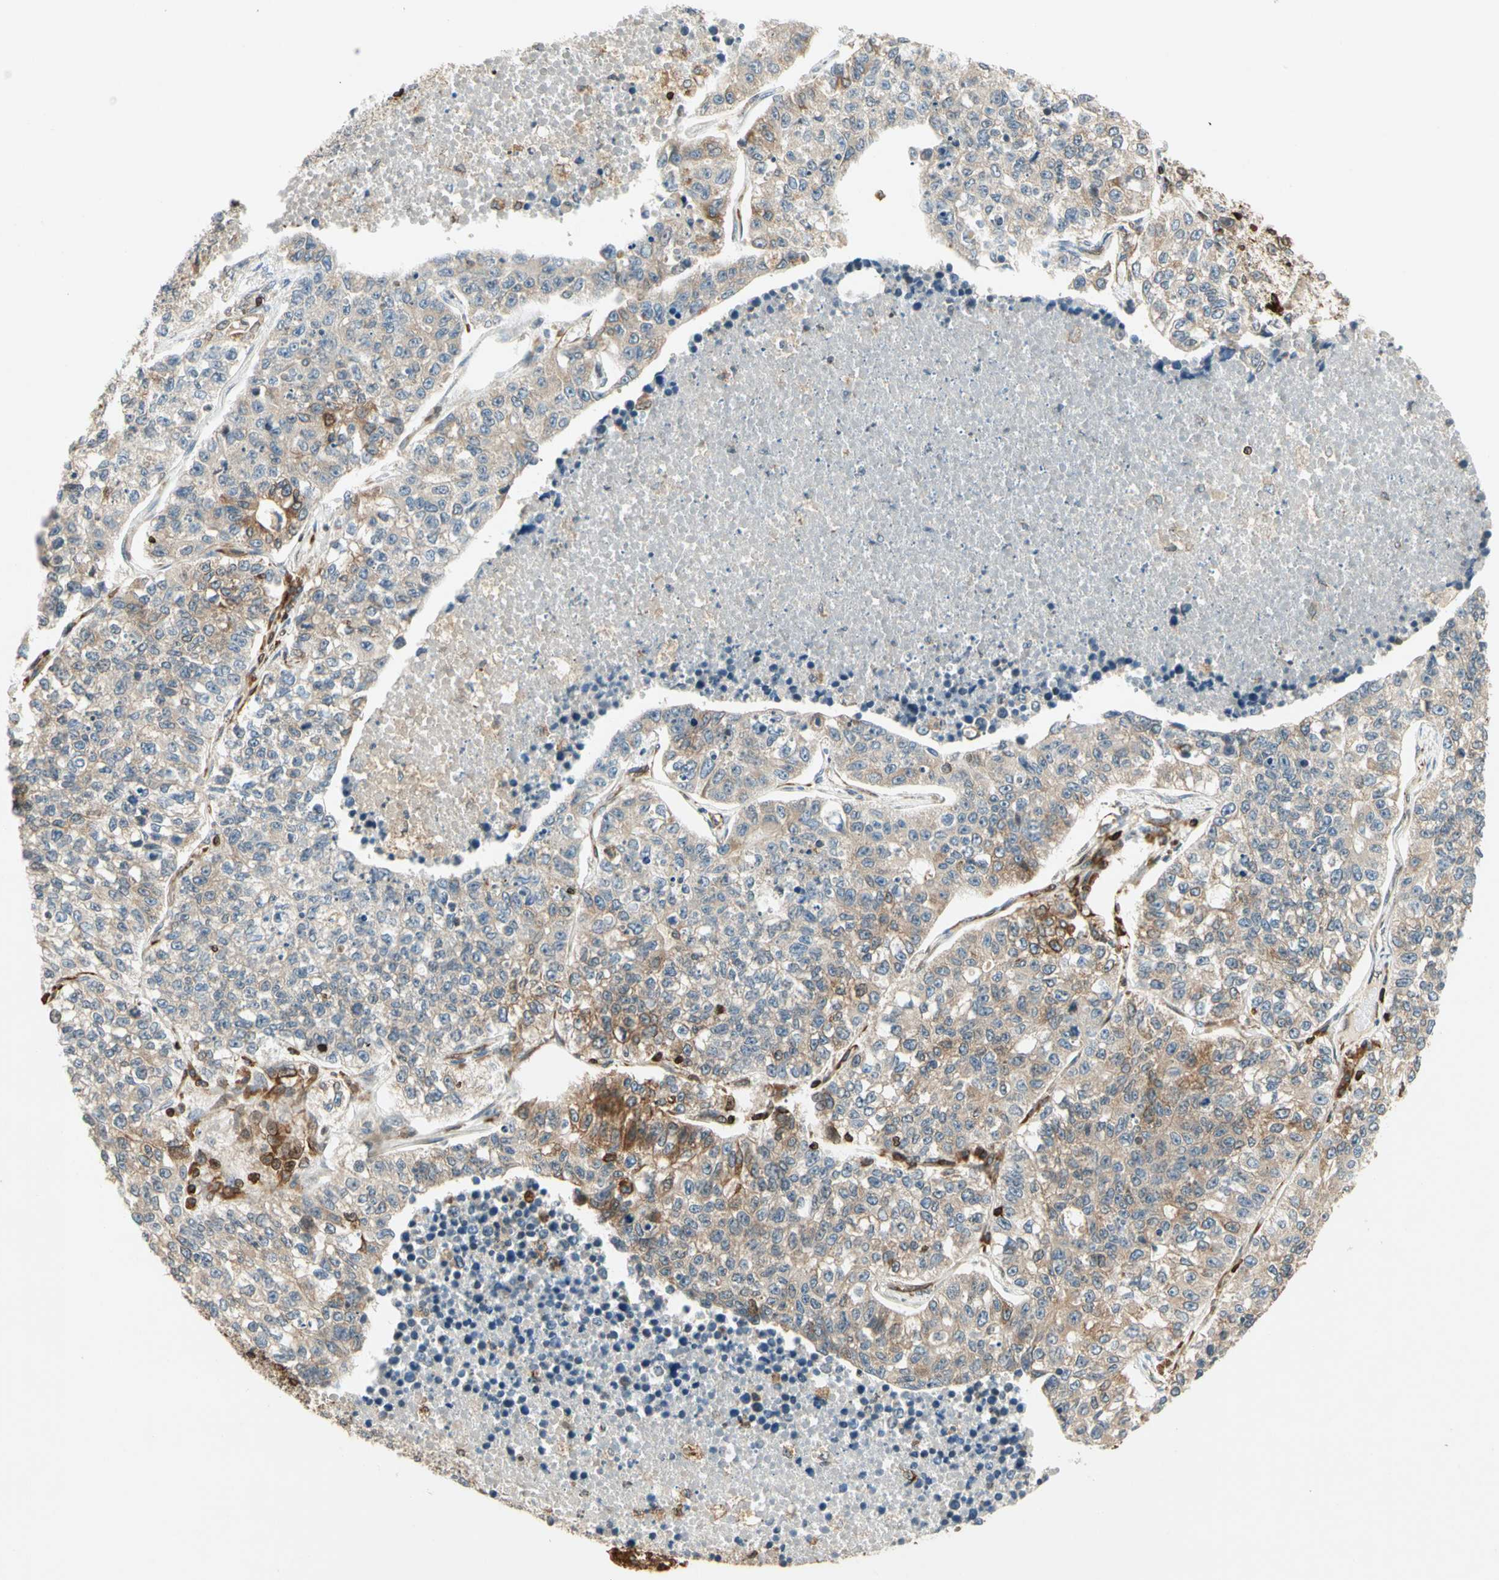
{"staining": {"intensity": "moderate", "quantity": ">75%", "location": "cytoplasmic/membranous"}, "tissue": "lung cancer", "cell_type": "Tumor cells", "image_type": "cancer", "snomed": [{"axis": "morphology", "description": "Adenocarcinoma, NOS"}, {"axis": "topography", "description": "Lung"}], "caption": "Approximately >75% of tumor cells in lung cancer (adenocarcinoma) reveal moderate cytoplasmic/membranous protein staining as visualized by brown immunohistochemical staining.", "gene": "TAPBP", "patient": {"sex": "male", "age": 49}}